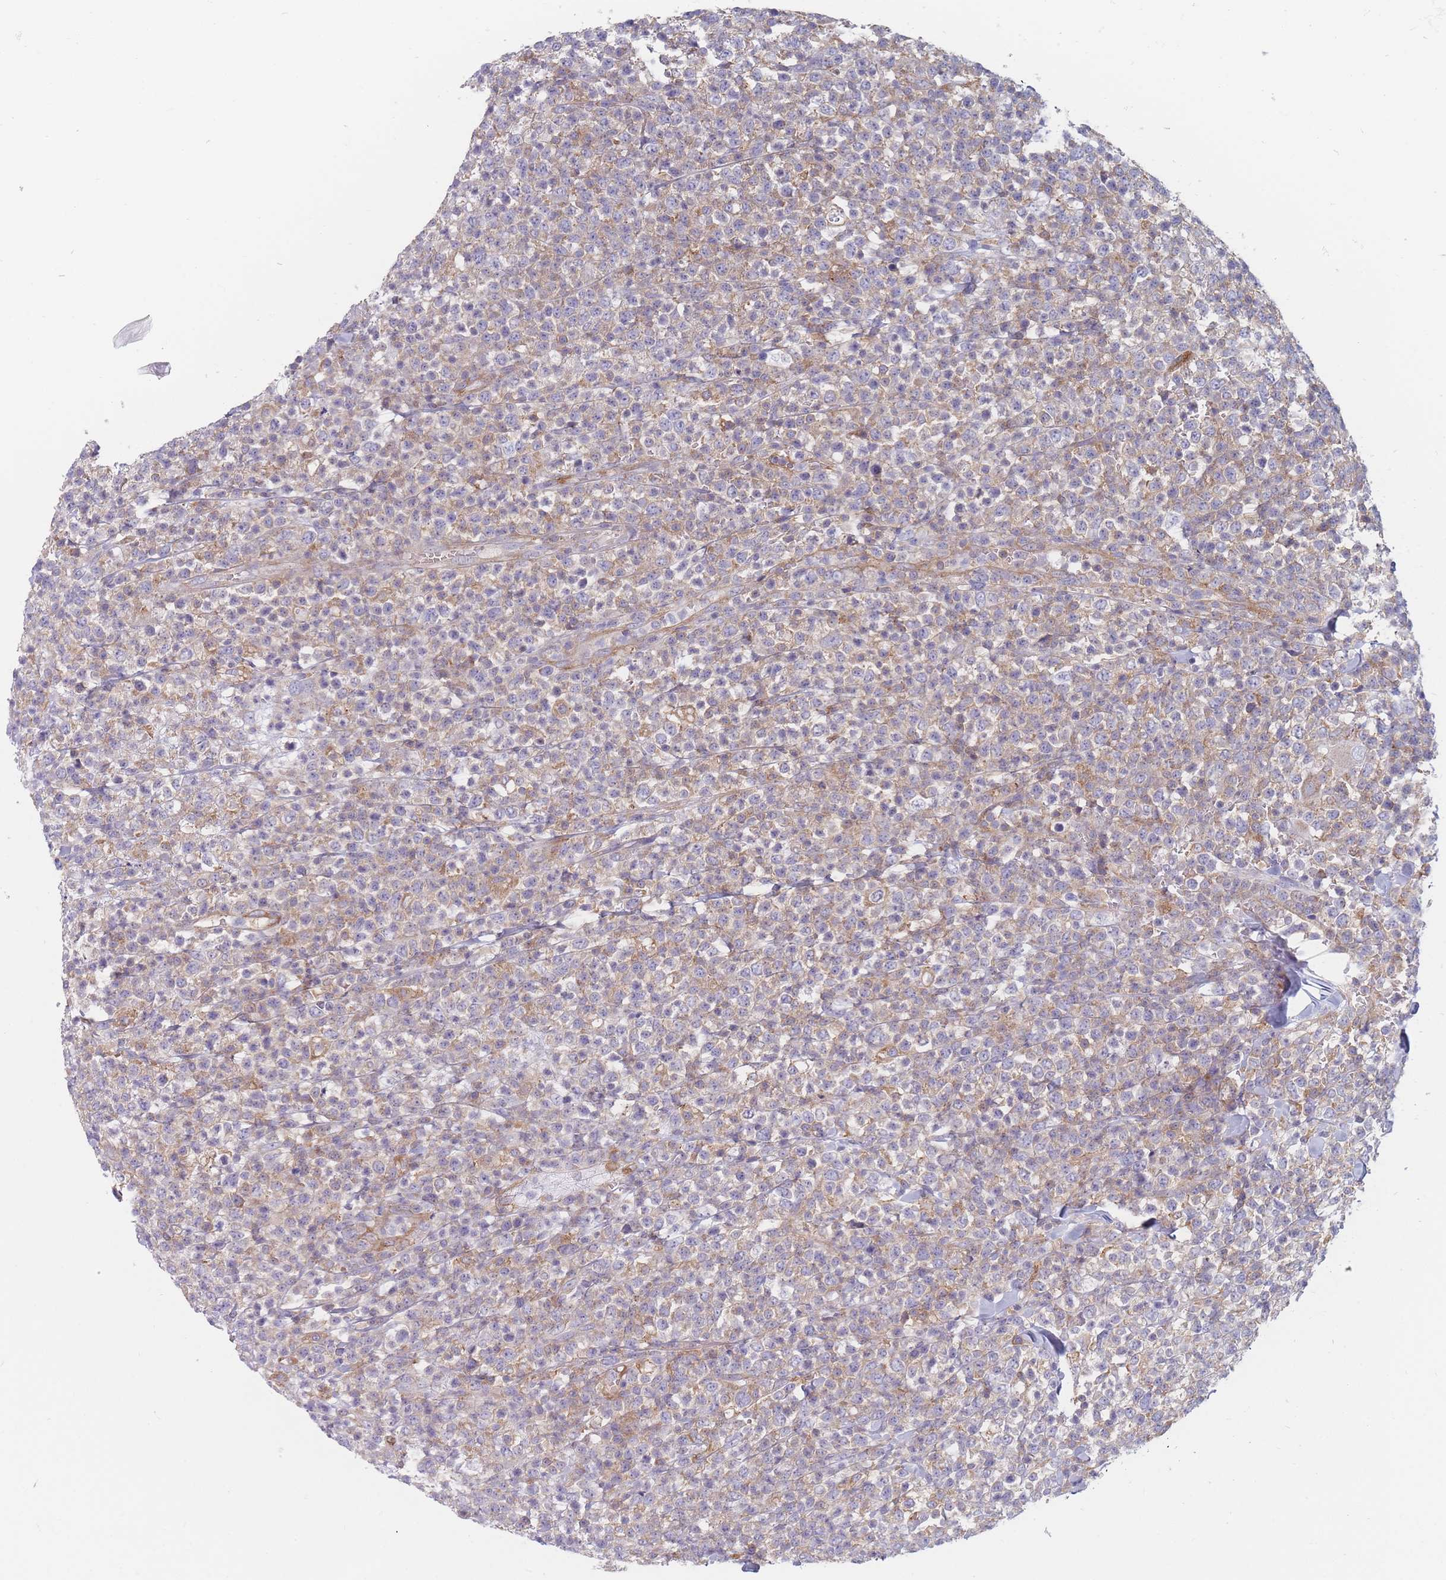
{"staining": {"intensity": "moderate", "quantity": "<25%", "location": "cytoplasmic/membranous"}, "tissue": "lymphoma", "cell_type": "Tumor cells", "image_type": "cancer", "snomed": [{"axis": "morphology", "description": "Malignant lymphoma, non-Hodgkin's type, High grade"}, {"axis": "topography", "description": "Colon"}], "caption": "Lymphoma stained for a protein (brown) demonstrates moderate cytoplasmic/membranous positive positivity in approximately <25% of tumor cells.", "gene": "MAP1S", "patient": {"sex": "female", "age": 53}}